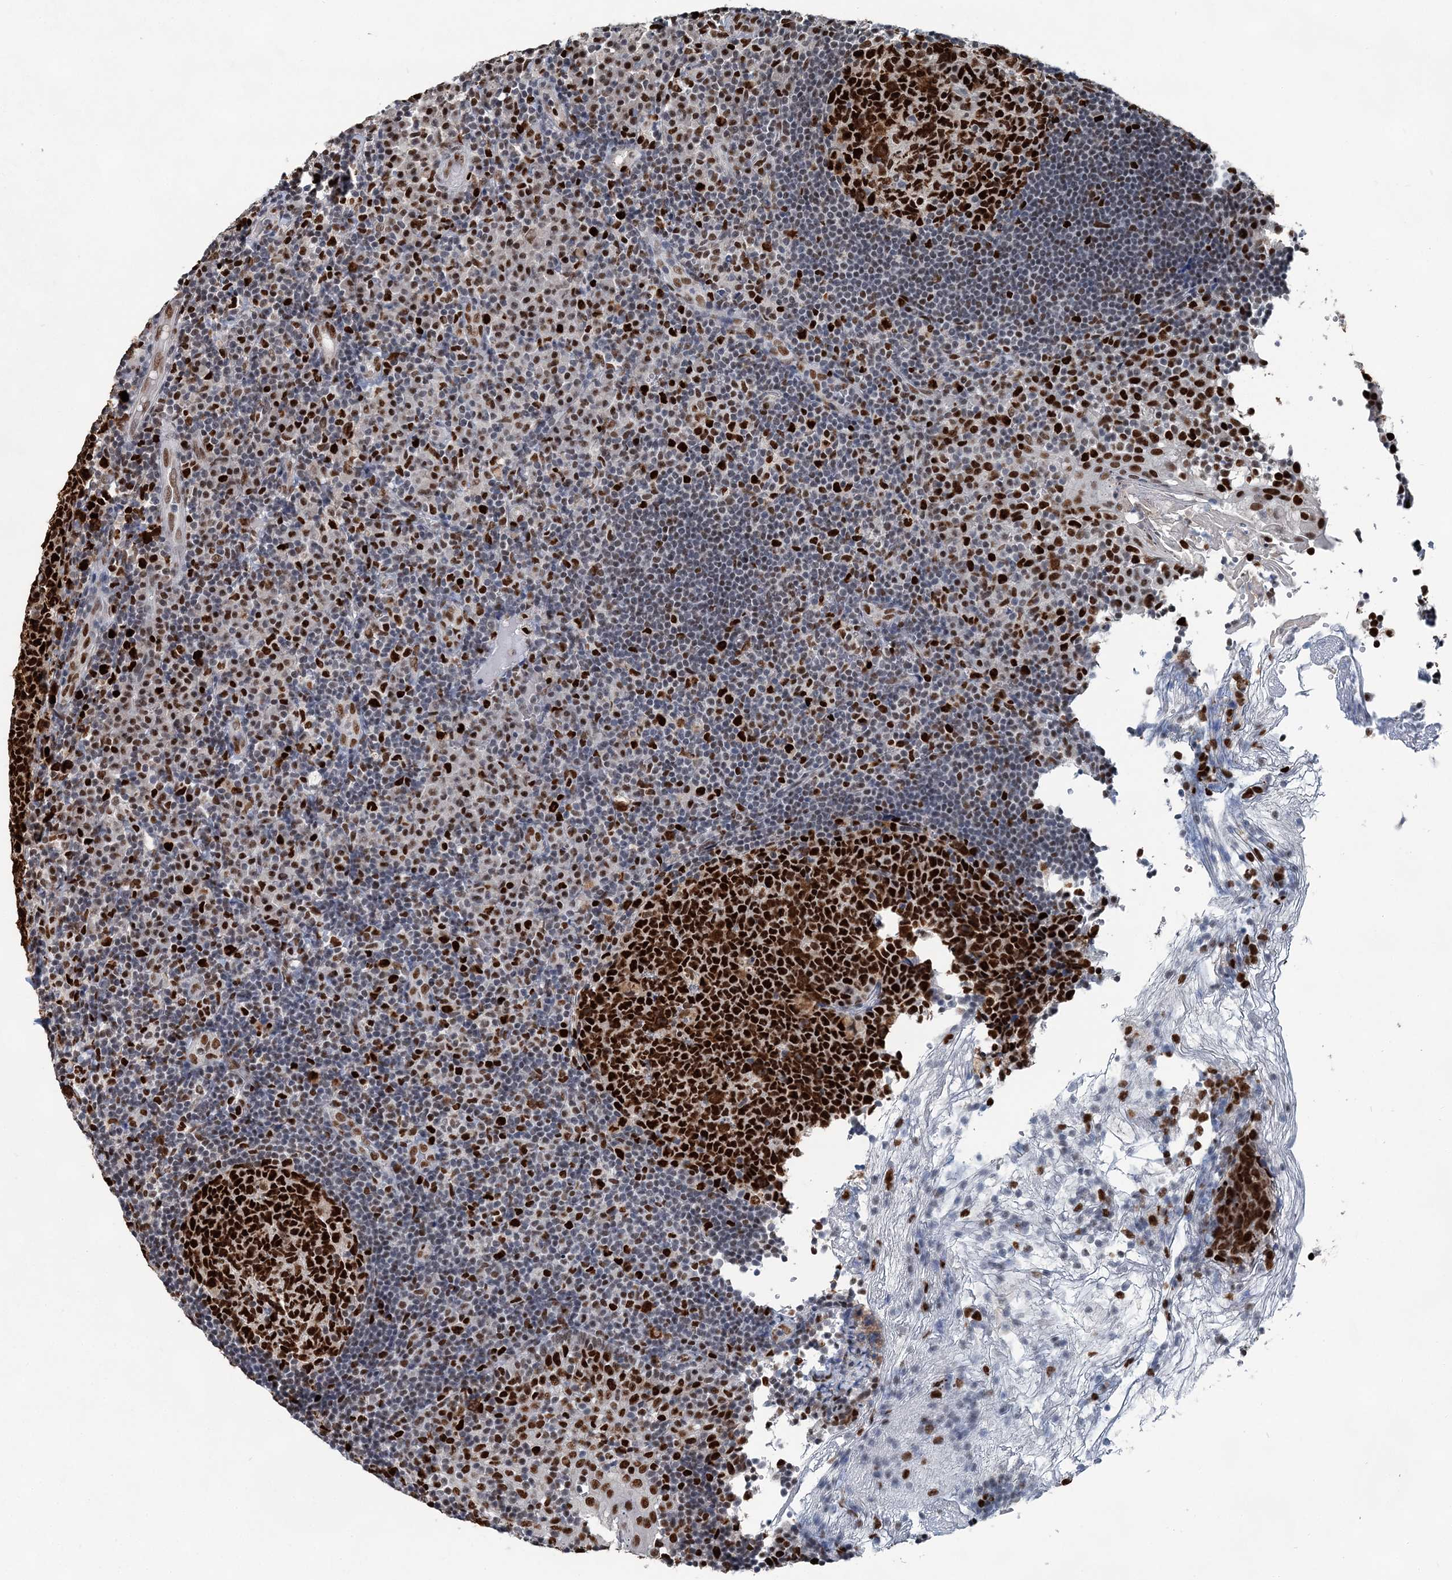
{"staining": {"intensity": "strong", "quantity": ">75%", "location": "nuclear"}, "tissue": "tonsil", "cell_type": "Germinal center cells", "image_type": "normal", "snomed": [{"axis": "morphology", "description": "Normal tissue, NOS"}, {"axis": "topography", "description": "Tonsil"}], "caption": "Tonsil stained with immunohistochemistry demonstrates strong nuclear staining in approximately >75% of germinal center cells.", "gene": "HAT1", "patient": {"sex": "female", "age": 40}}